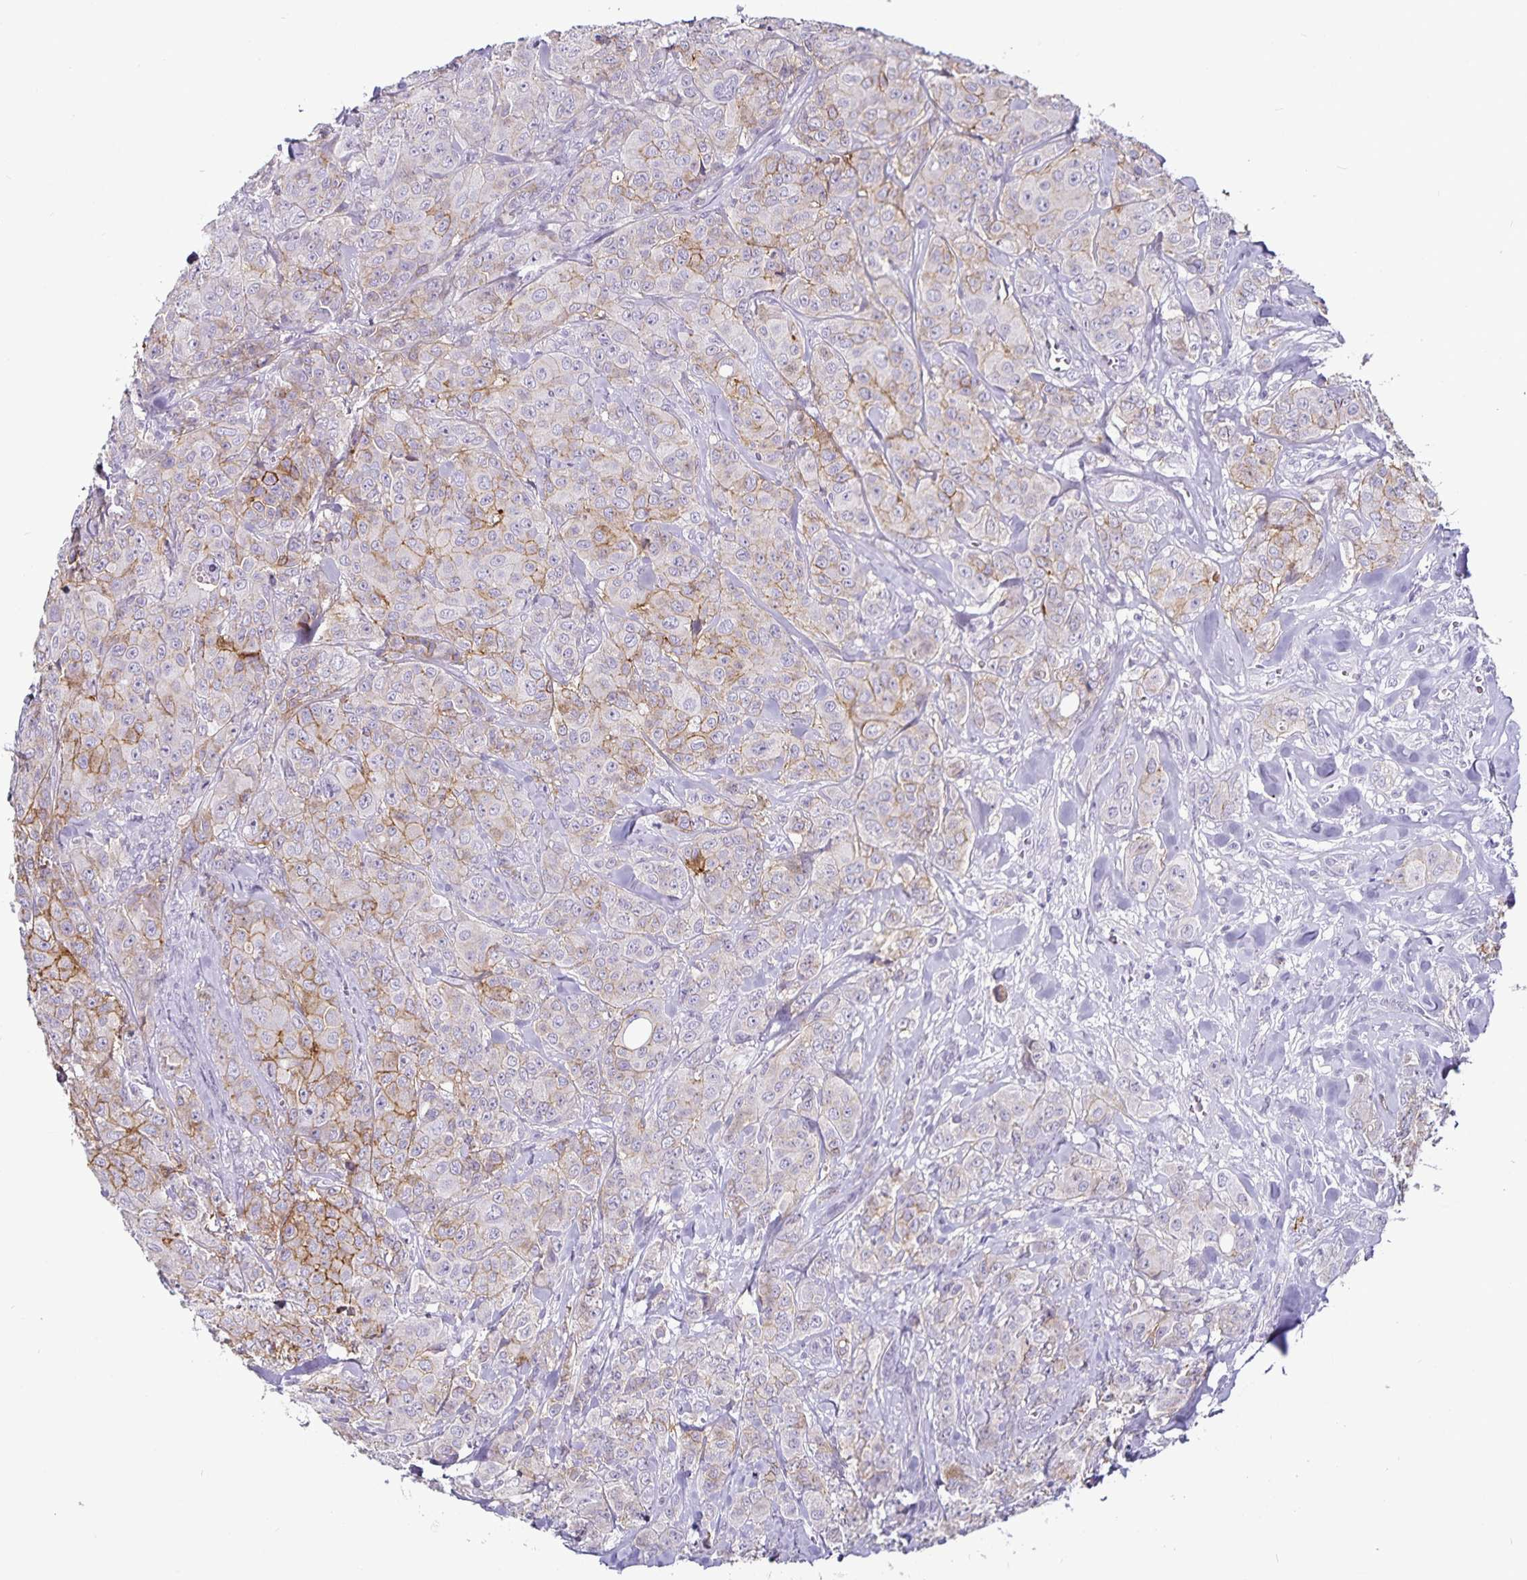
{"staining": {"intensity": "moderate", "quantity": "<25%", "location": "cytoplasmic/membranous"}, "tissue": "breast cancer", "cell_type": "Tumor cells", "image_type": "cancer", "snomed": [{"axis": "morphology", "description": "Normal tissue, NOS"}, {"axis": "morphology", "description": "Duct carcinoma"}, {"axis": "topography", "description": "Breast"}], "caption": "Breast cancer (infiltrating ductal carcinoma) was stained to show a protein in brown. There is low levels of moderate cytoplasmic/membranous expression in approximately <25% of tumor cells.", "gene": "CA12", "patient": {"sex": "female", "age": 43}}